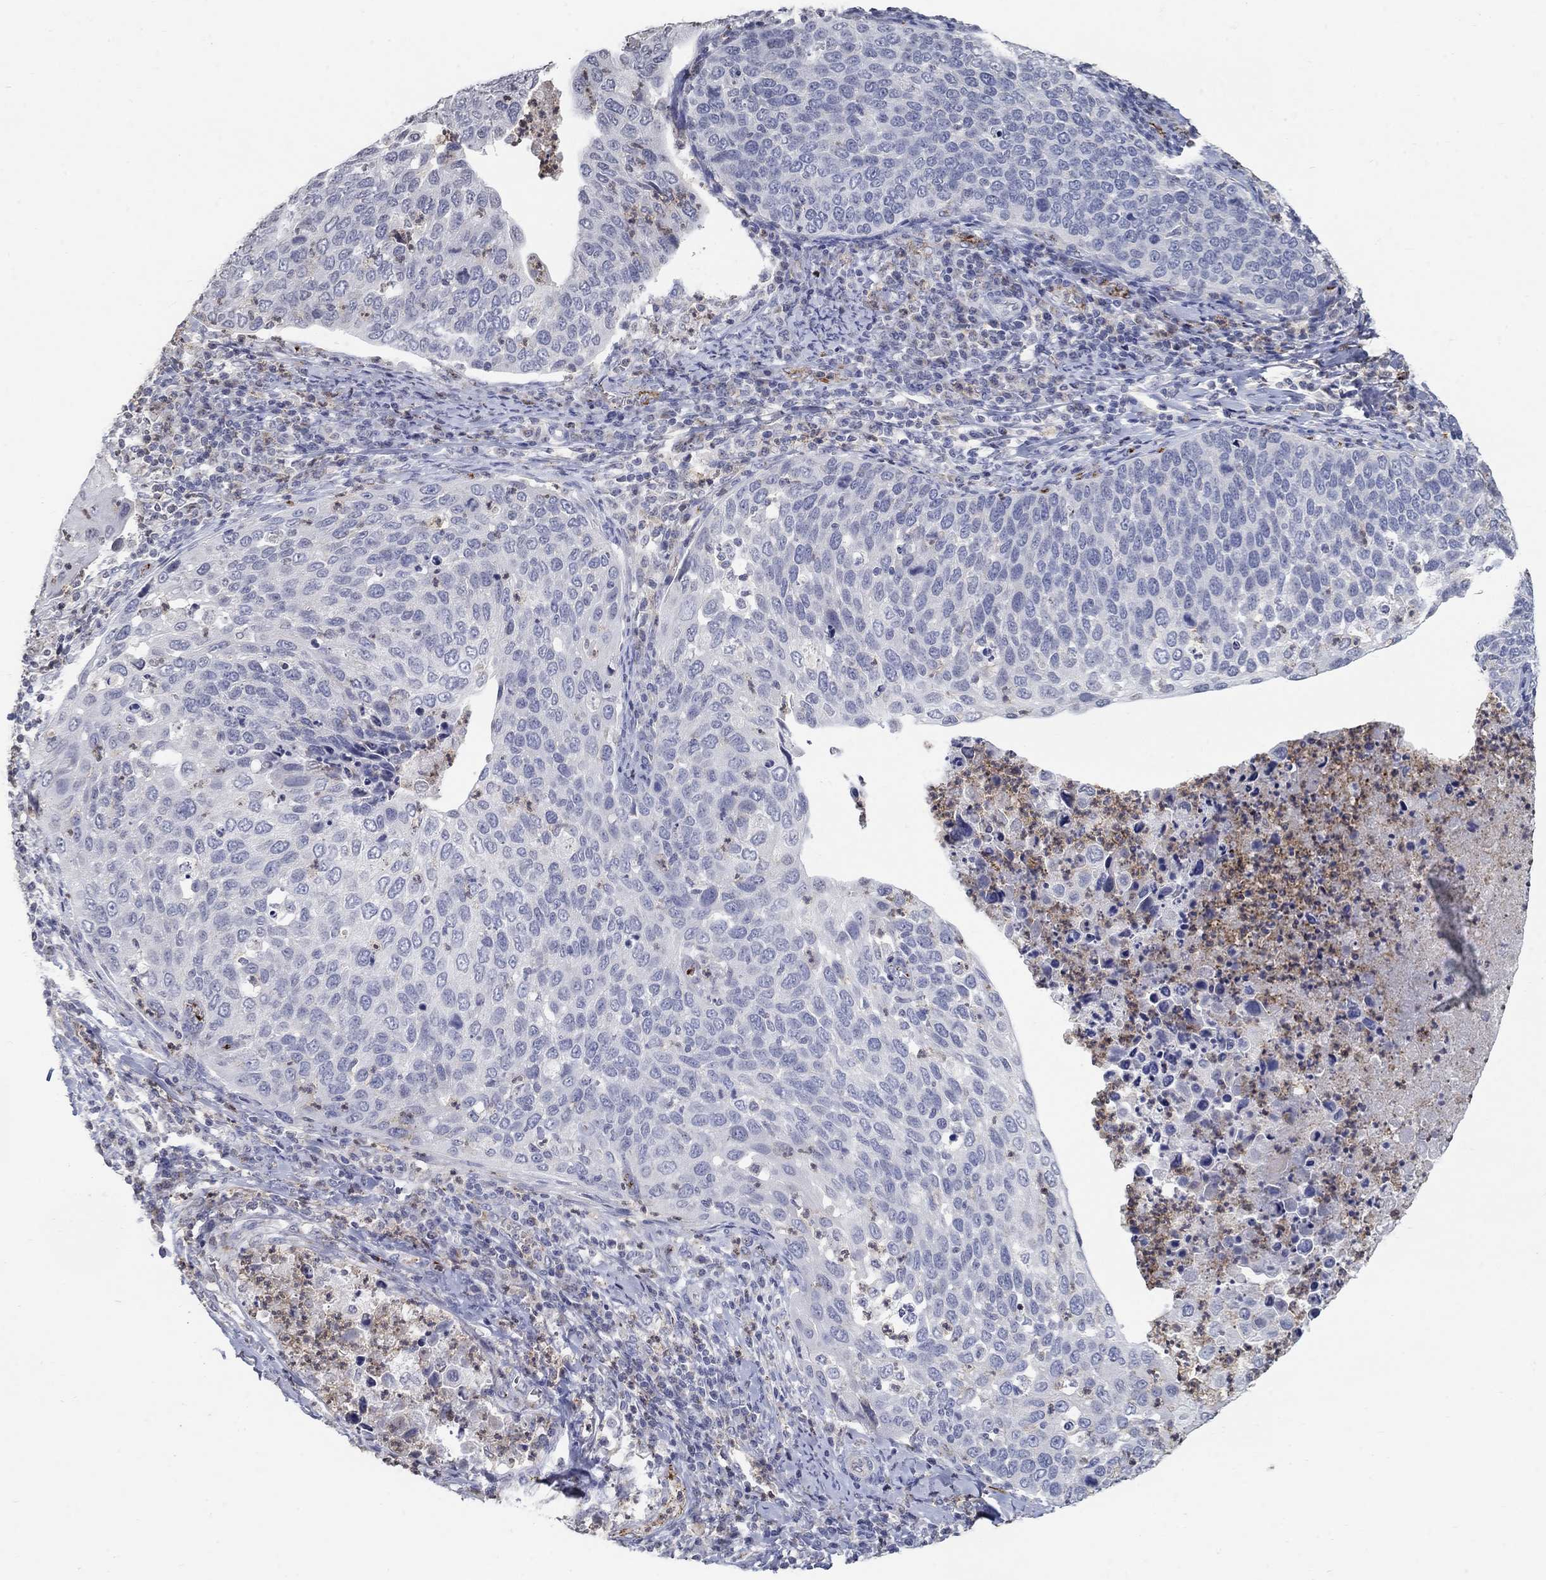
{"staining": {"intensity": "negative", "quantity": "none", "location": "none"}, "tissue": "cervical cancer", "cell_type": "Tumor cells", "image_type": "cancer", "snomed": [{"axis": "morphology", "description": "Squamous cell carcinoma, NOS"}, {"axis": "topography", "description": "Cervix"}], "caption": "Immunohistochemistry of human squamous cell carcinoma (cervical) demonstrates no positivity in tumor cells. (DAB (3,3'-diaminobenzidine) immunohistochemistry (IHC) visualized using brightfield microscopy, high magnification).", "gene": "TINAG", "patient": {"sex": "female", "age": 54}}